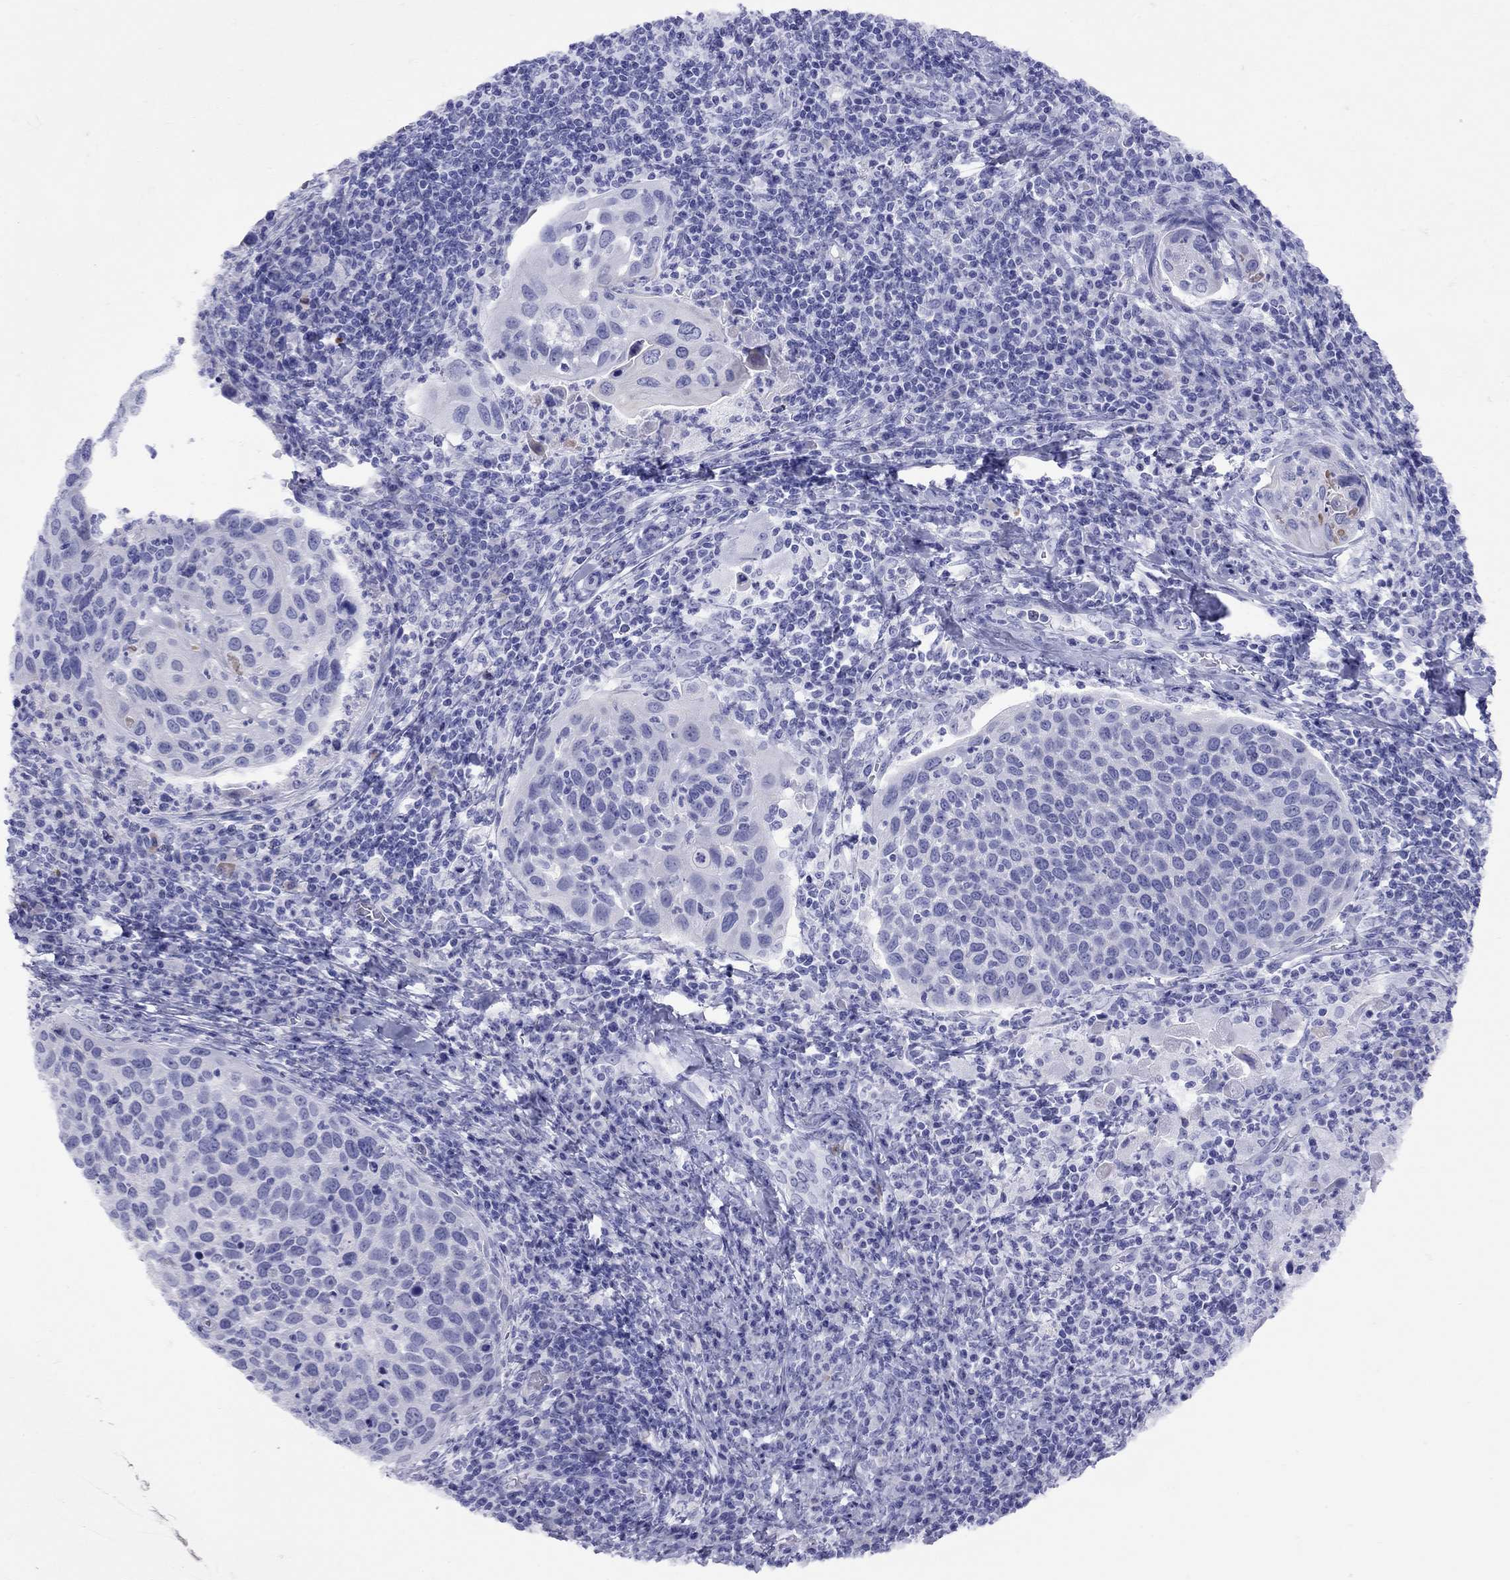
{"staining": {"intensity": "negative", "quantity": "none", "location": "none"}, "tissue": "cervical cancer", "cell_type": "Tumor cells", "image_type": "cancer", "snomed": [{"axis": "morphology", "description": "Squamous cell carcinoma, NOS"}, {"axis": "topography", "description": "Cervix"}], "caption": "High power microscopy histopathology image of an IHC micrograph of cervical cancer, revealing no significant staining in tumor cells.", "gene": "GRIA2", "patient": {"sex": "female", "age": 54}}